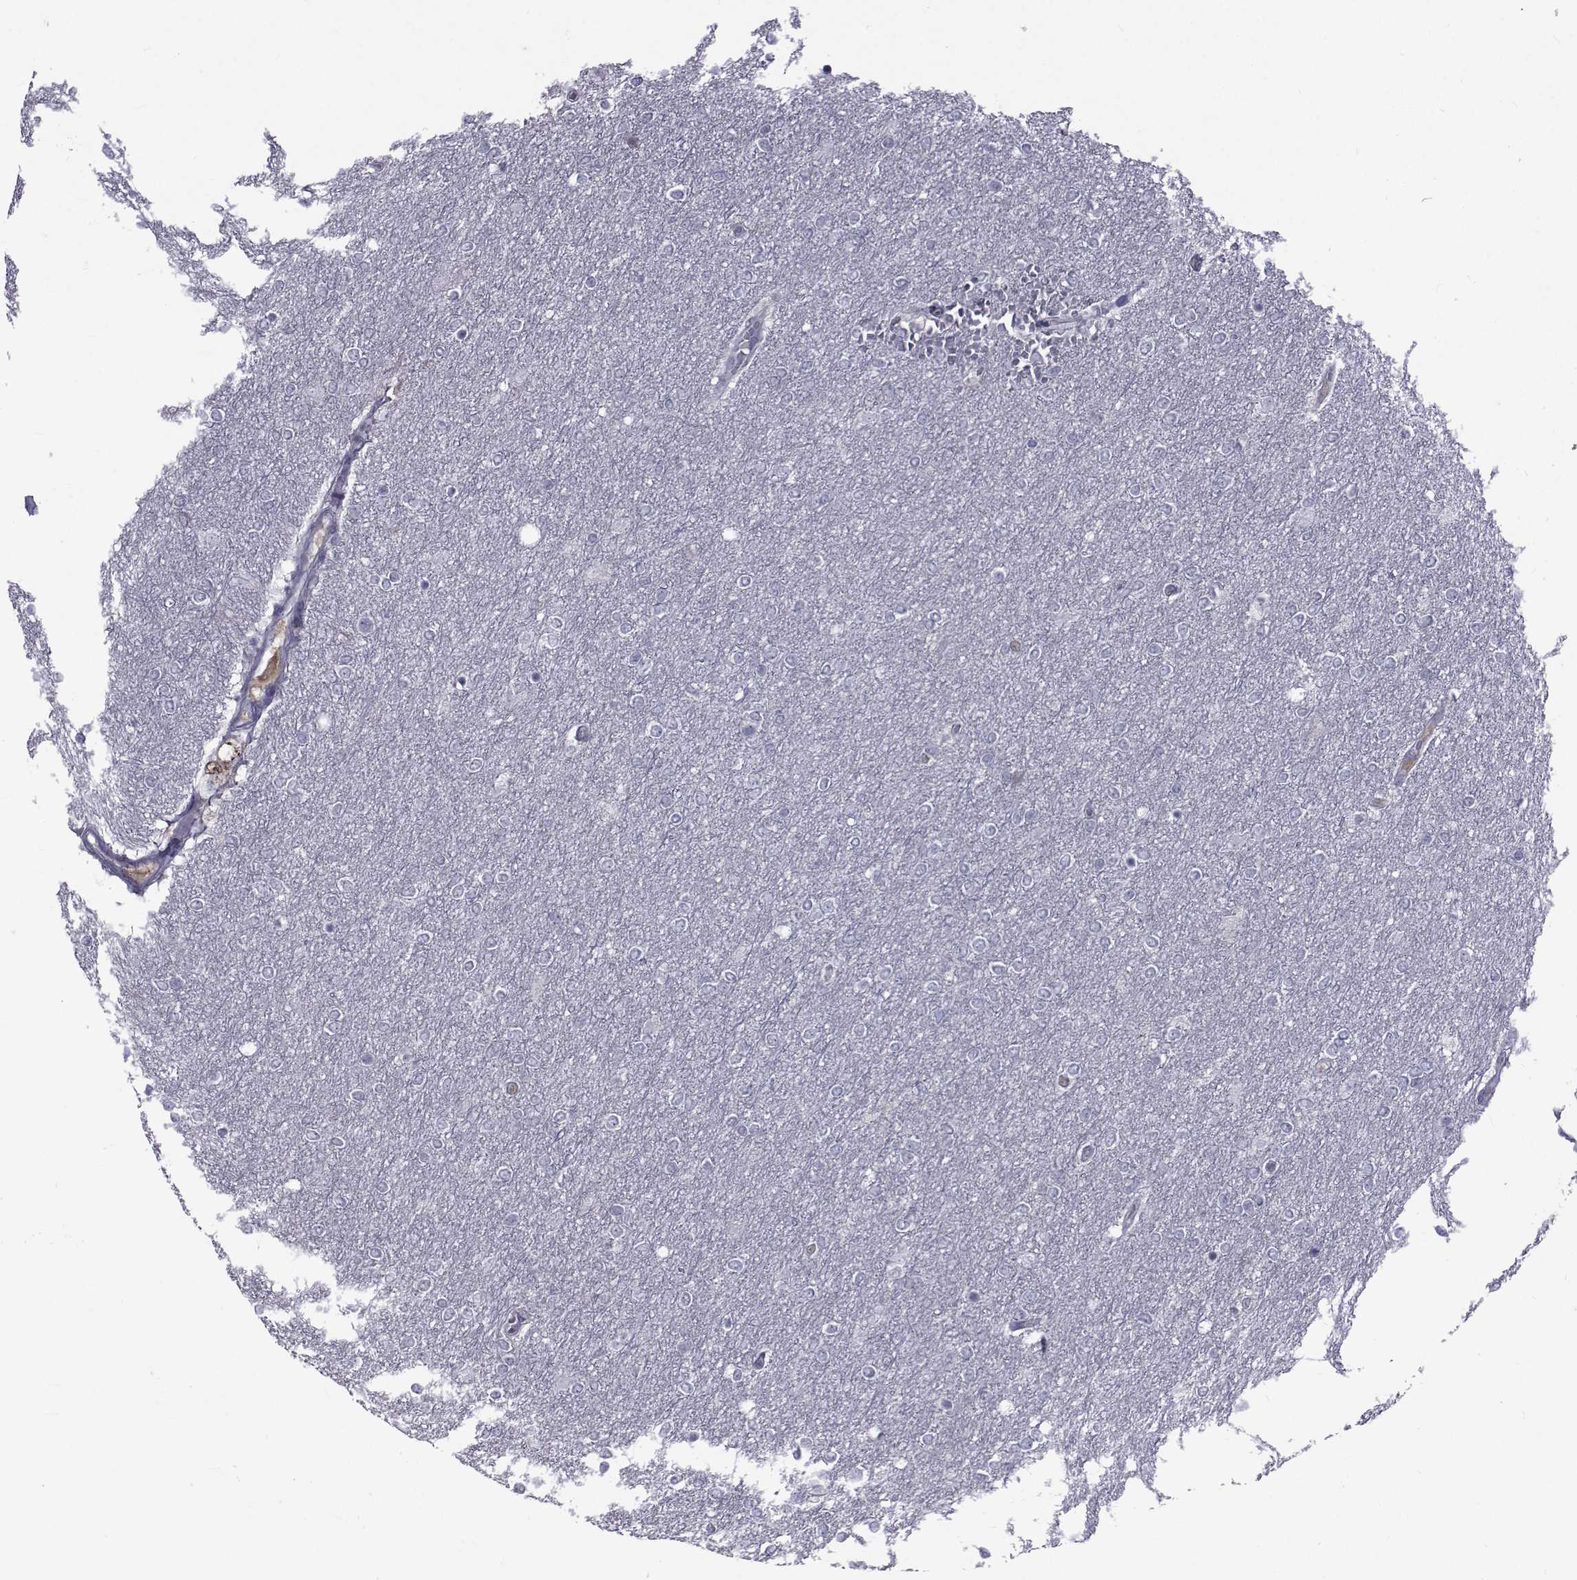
{"staining": {"intensity": "negative", "quantity": "none", "location": "none"}, "tissue": "glioma", "cell_type": "Tumor cells", "image_type": "cancer", "snomed": [{"axis": "morphology", "description": "Glioma, malignant, High grade"}, {"axis": "topography", "description": "Brain"}], "caption": "Protein analysis of high-grade glioma (malignant) demonstrates no significant staining in tumor cells.", "gene": "PAX2", "patient": {"sex": "female", "age": 61}}